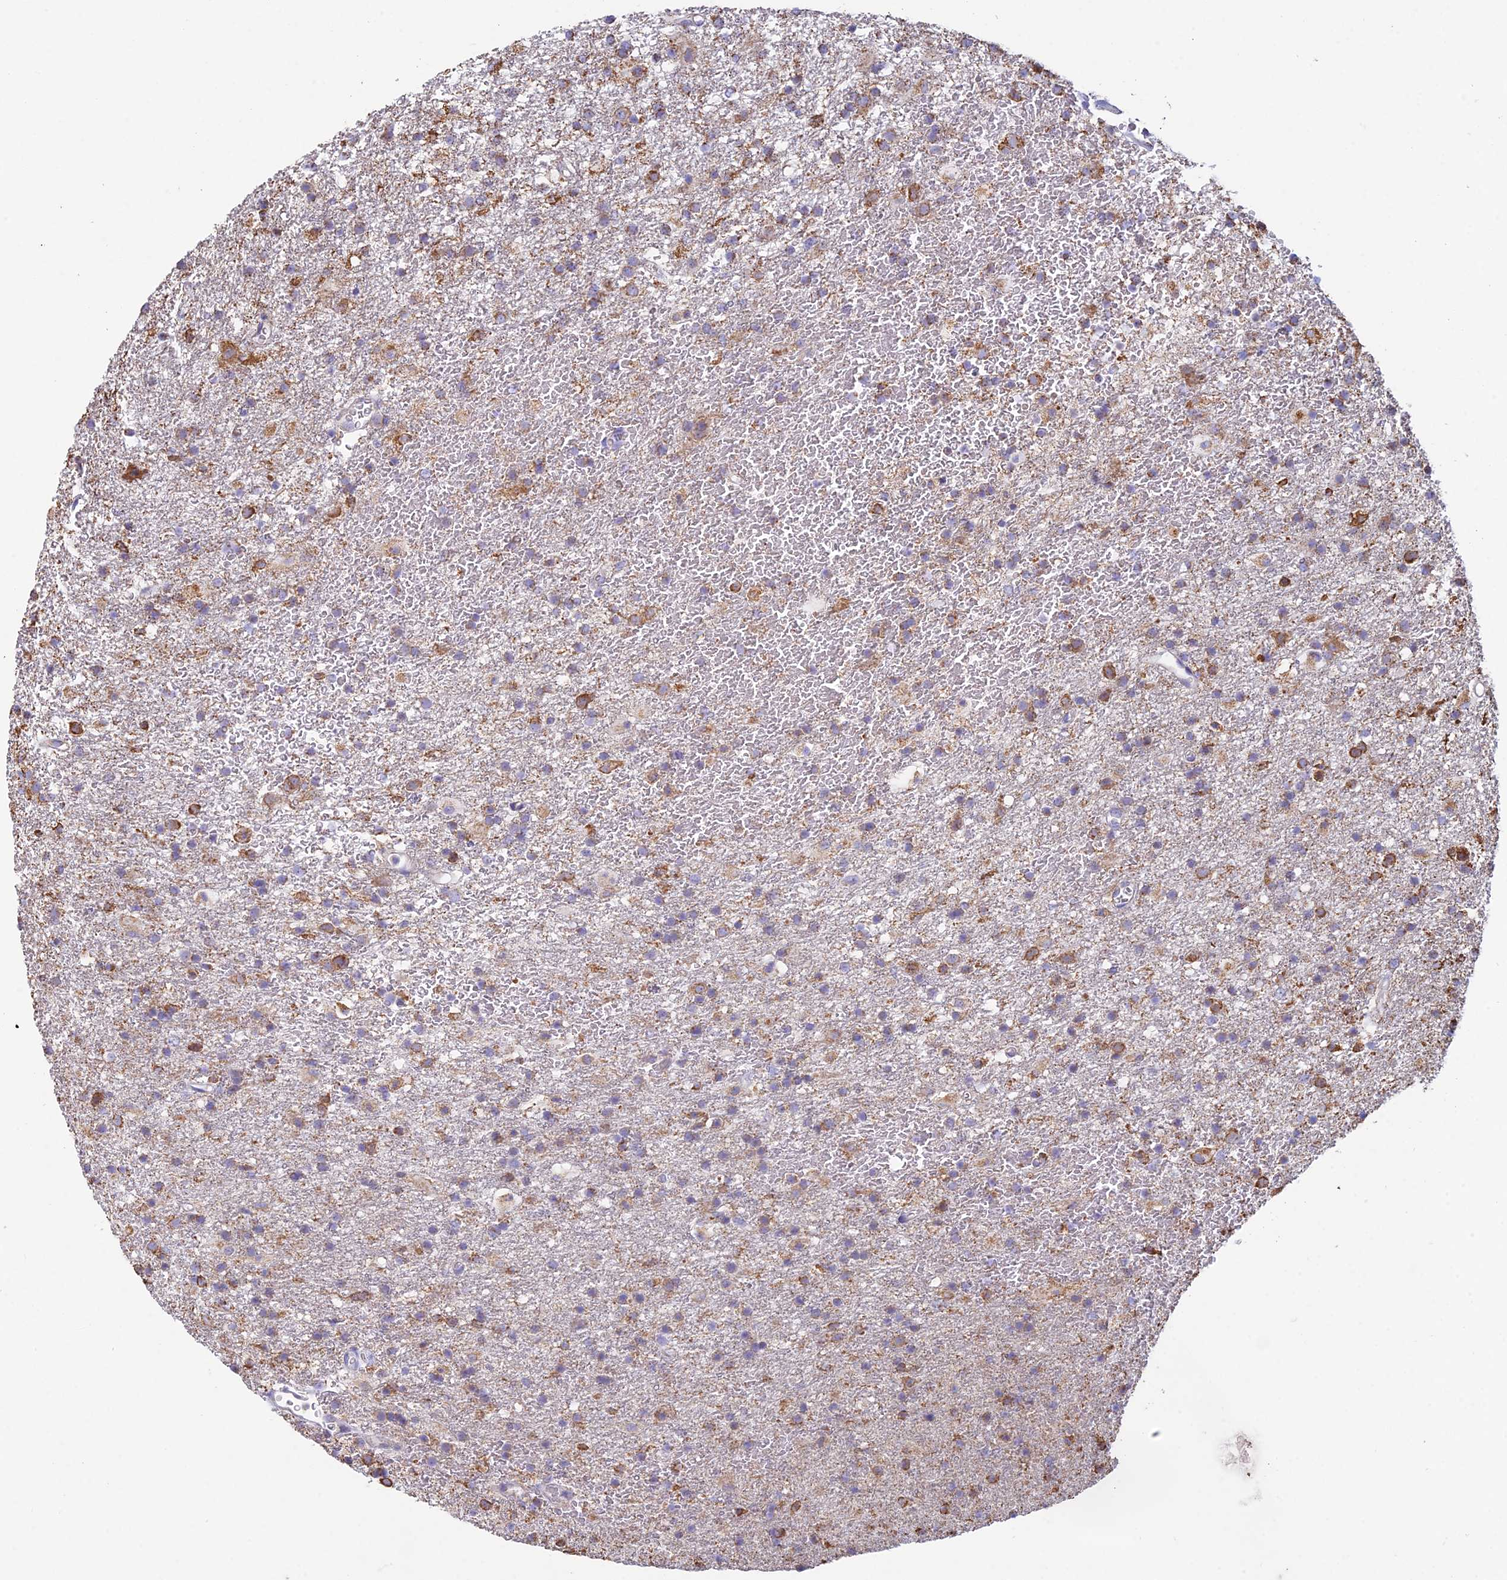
{"staining": {"intensity": "moderate", "quantity": ">75%", "location": "cytoplasmic/membranous"}, "tissue": "glioma", "cell_type": "Tumor cells", "image_type": "cancer", "snomed": [{"axis": "morphology", "description": "Glioma, malignant, Low grade"}, {"axis": "topography", "description": "Brain"}], "caption": "Immunohistochemistry (IHC) photomicrograph of glioma stained for a protein (brown), which reveals medium levels of moderate cytoplasmic/membranous expression in about >75% of tumor cells.", "gene": "OR2W3", "patient": {"sex": "male", "age": 65}}